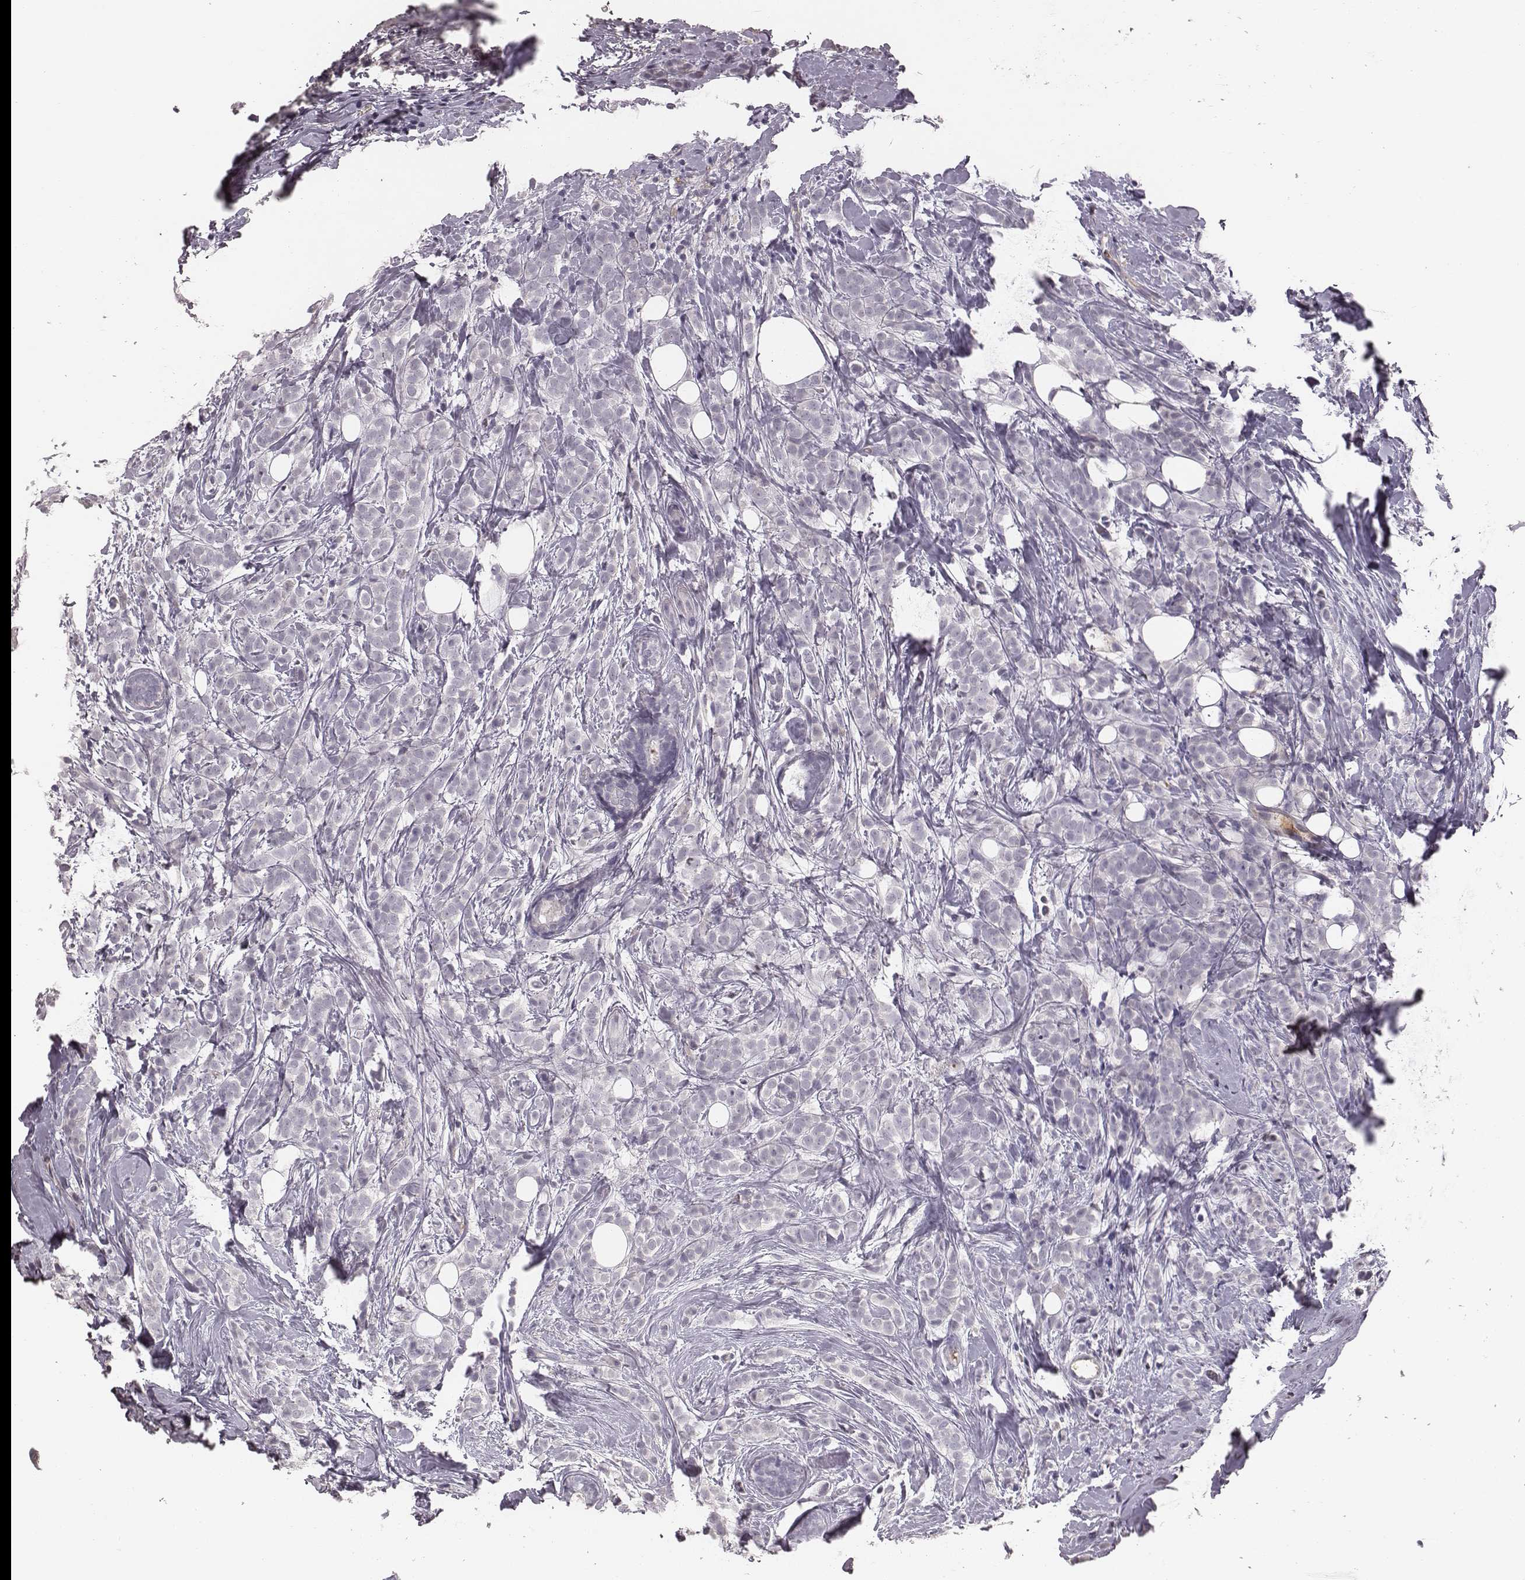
{"staining": {"intensity": "negative", "quantity": "none", "location": "none"}, "tissue": "breast cancer", "cell_type": "Tumor cells", "image_type": "cancer", "snomed": [{"axis": "morphology", "description": "Lobular carcinoma"}, {"axis": "topography", "description": "Breast"}], "caption": "Protein analysis of breast cancer (lobular carcinoma) exhibits no significant positivity in tumor cells.", "gene": "CFTR", "patient": {"sex": "female", "age": 49}}